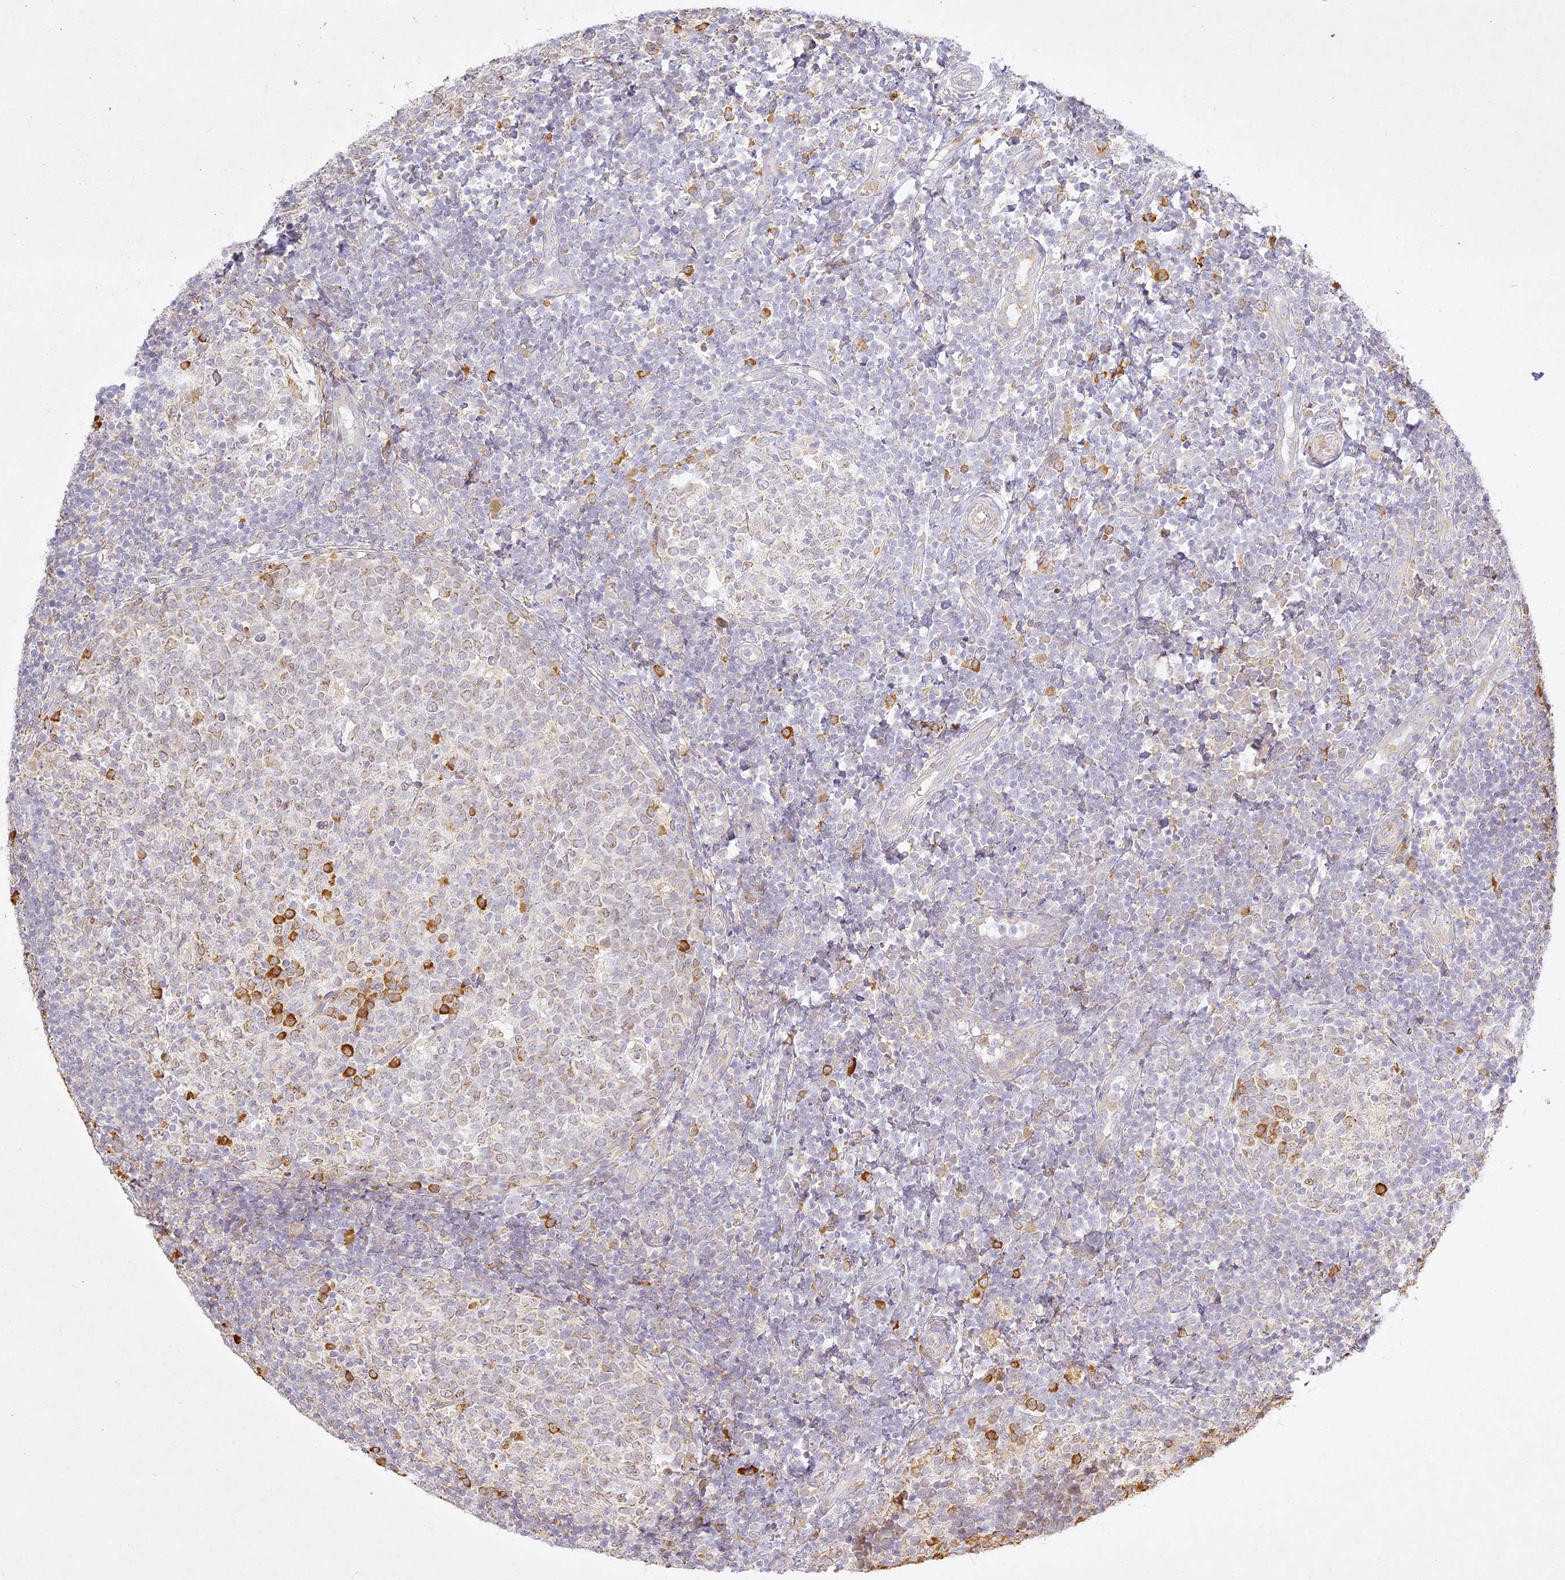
{"staining": {"intensity": "moderate", "quantity": "<25%", "location": "cytoplasmic/membranous"}, "tissue": "tonsil", "cell_type": "Germinal center cells", "image_type": "normal", "snomed": [{"axis": "morphology", "description": "Normal tissue, NOS"}, {"axis": "topography", "description": "Tonsil"}], "caption": "Protein expression analysis of unremarkable tonsil demonstrates moderate cytoplasmic/membranous positivity in about <25% of germinal center cells. Using DAB (brown) and hematoxylin (blue) stains, captured at high magnification using brightfield microscopy.", "gene": "SLC30A5", "patient": {"sex": "female", "age": 19}}